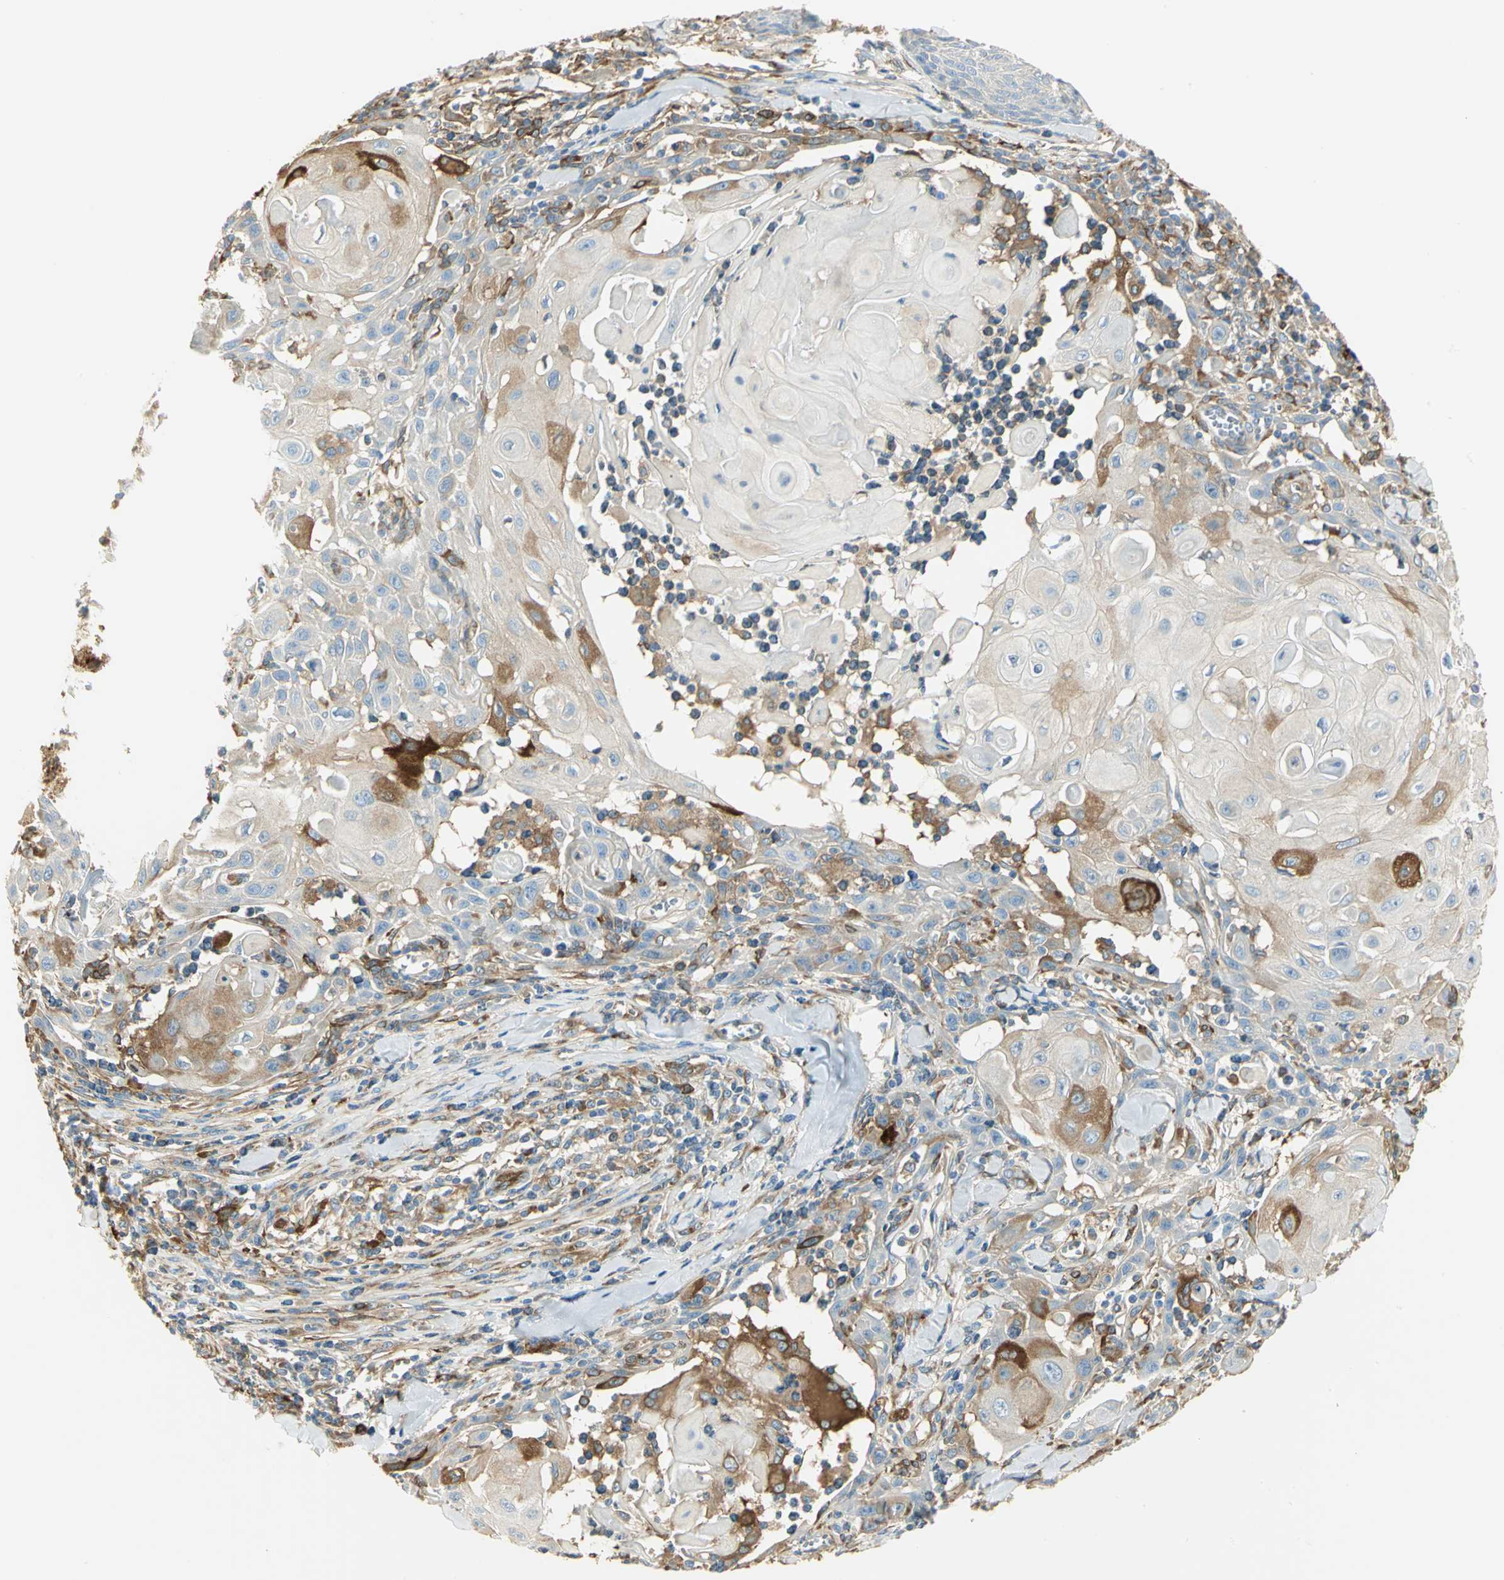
{"staining": {"intensity": "strong", "quantity": "25%-75%", "location": "cytoplasmic/membranous"}, "tissue": "skin cancer", "cell_type": "Tumor cells", "image_type": "cancer", "snomed": [{"axis": "morphology", "description": "Squamous cell carcinoma, NOS"}, {"axis": "topography", "description": "Skin"}], "caption": "Approximately 25%-75% of tumor cells in skin squamous cell carcinoma exhibit strong cytoplasmic/membranous protein positivity as visualized by brown immunohistochemical staining.", "gene": "WARS1", "patient": {"sex": "male", "age": 24}}